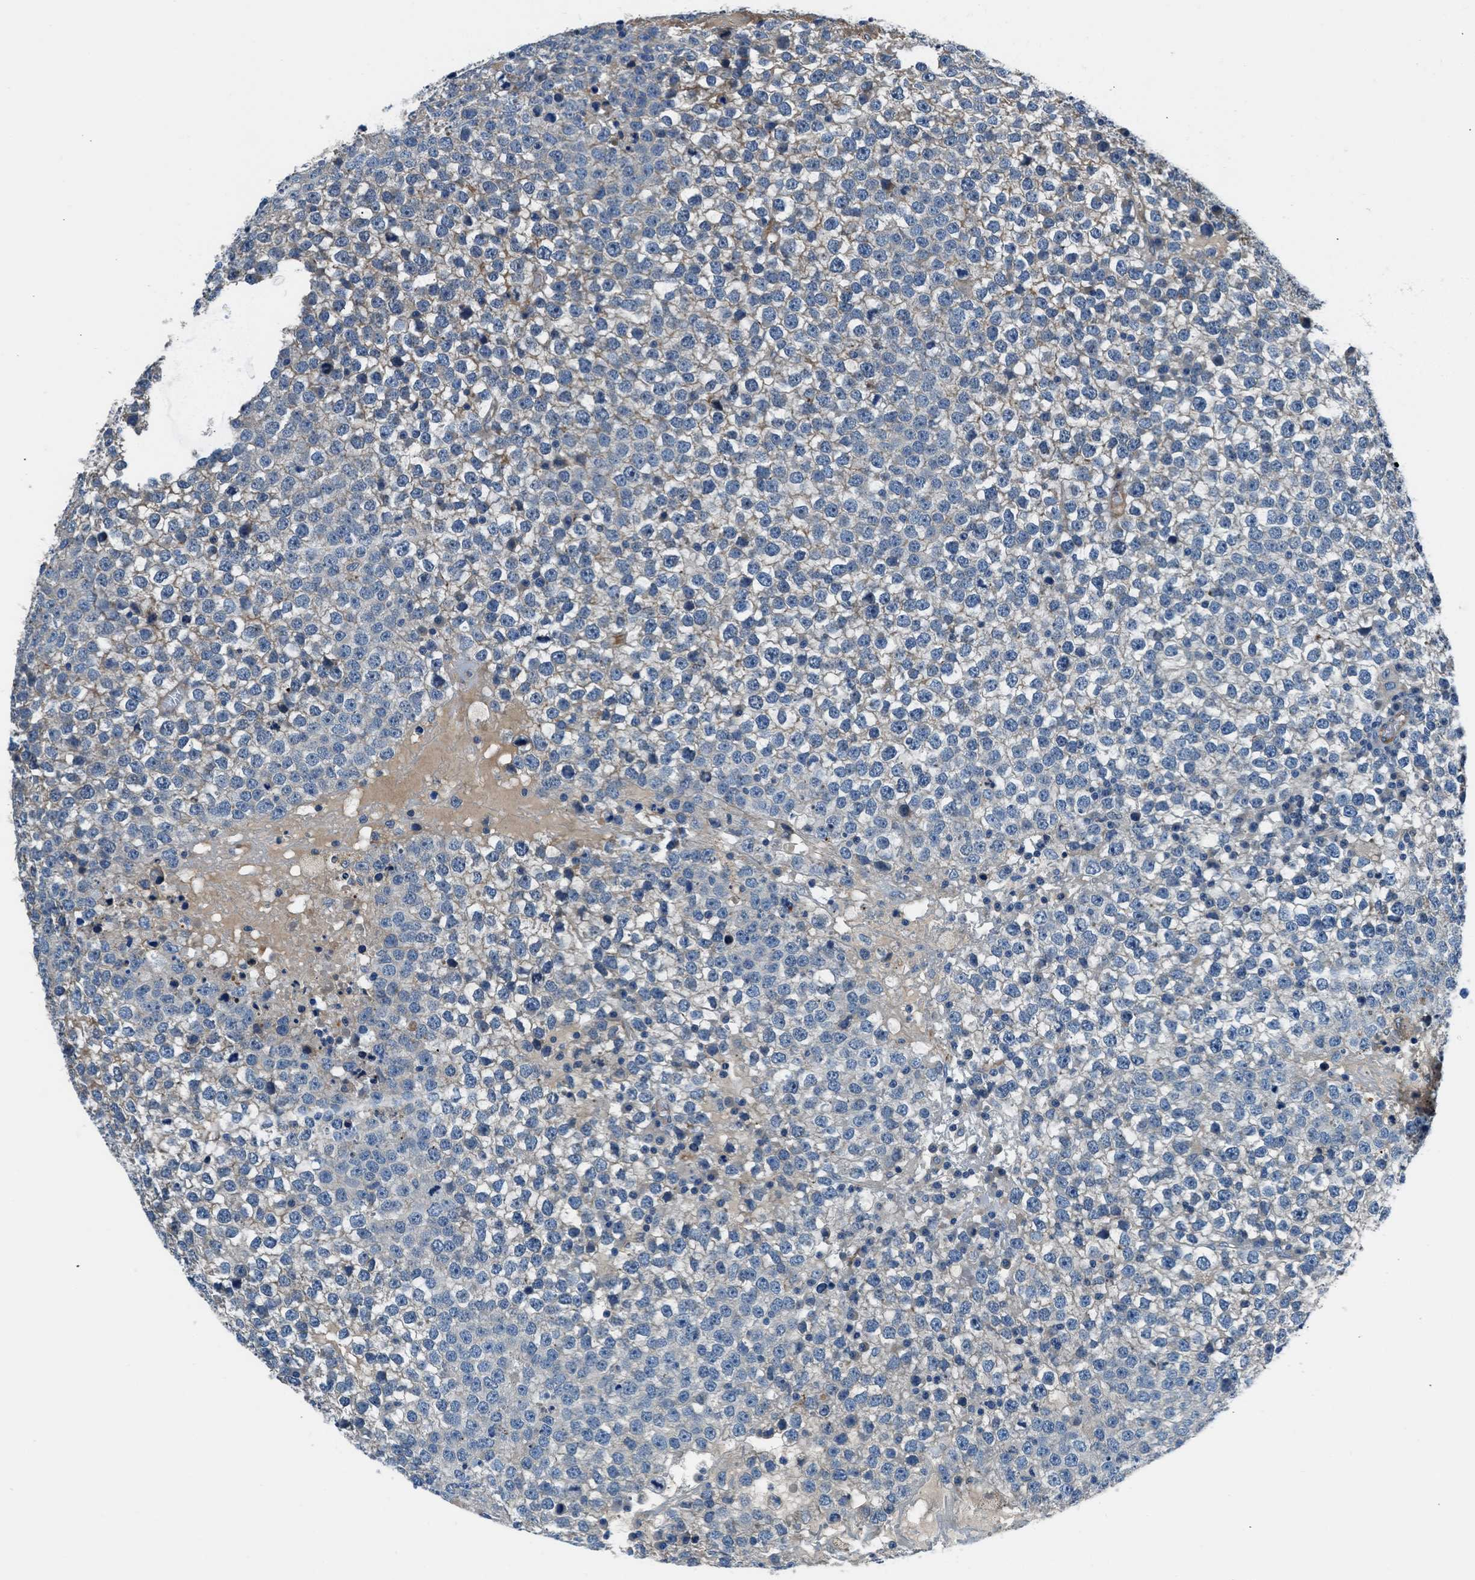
{"staining": {"intensity": "negative", "quantity": "none", "location": "none"}, "tissue": "testis cancer", "cell_type": "Tumor cells", "image_type": "cancer", "snomed": [{"axis": "morphology", "description": "Seminoma, NOS"}, {"axis": "topography", "description": "Testis"}], "caption": "Immunohistochemistry image of testis seminoma stained for a protein (brown), which exhibits no staining in tumor cells.", "gene": "SLC38A6", "patient": {"sex": "male", "age": 65}}